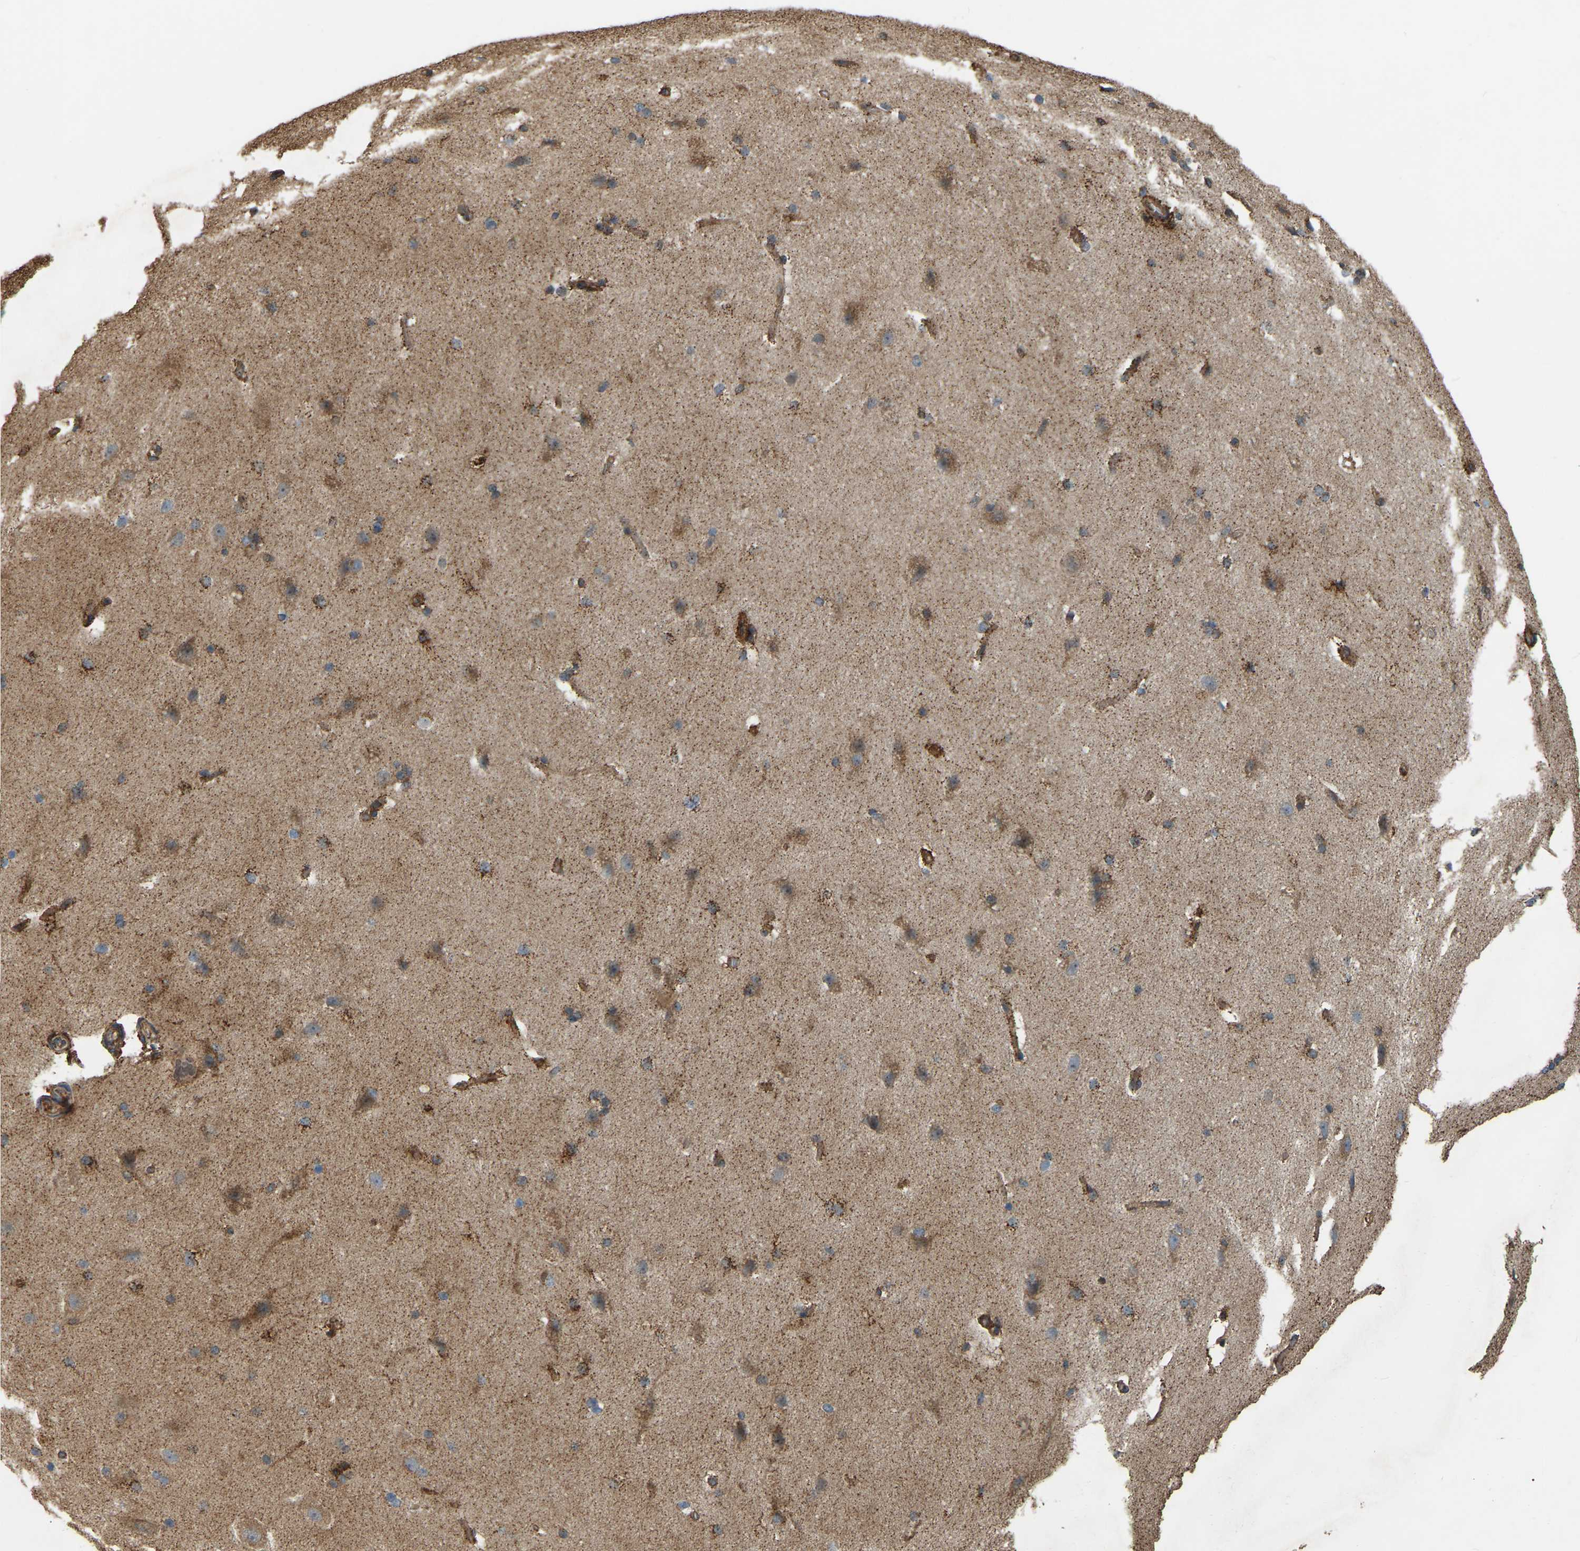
{"staining": {"intensity": "moderate", "quantity": ">75%", "location": "cytoplasmic/membranous"}, "tissue": "cerebral cortex", "cell_type": "Endothelial cells", "image_type": "normal", "snomed": [{"axis": "morphology", "description": "Normal tissue, NOS"}, {"axis": "topography", "description": "Cerebral cortex"}, {"axis": "topography", "description": "Hippocampus"}], "caption": "An immunohistochemistry (IHC) image of benign tissue is shown. Protein staining in brown highlights moderate cytoplasmic/membranous positivity in cerebral cortex within endothelial cells. (IHC, brightfield microscopy, high magnification).", "gene": "SAMD9L", "patient": {"sex": "female", "age": 19}}